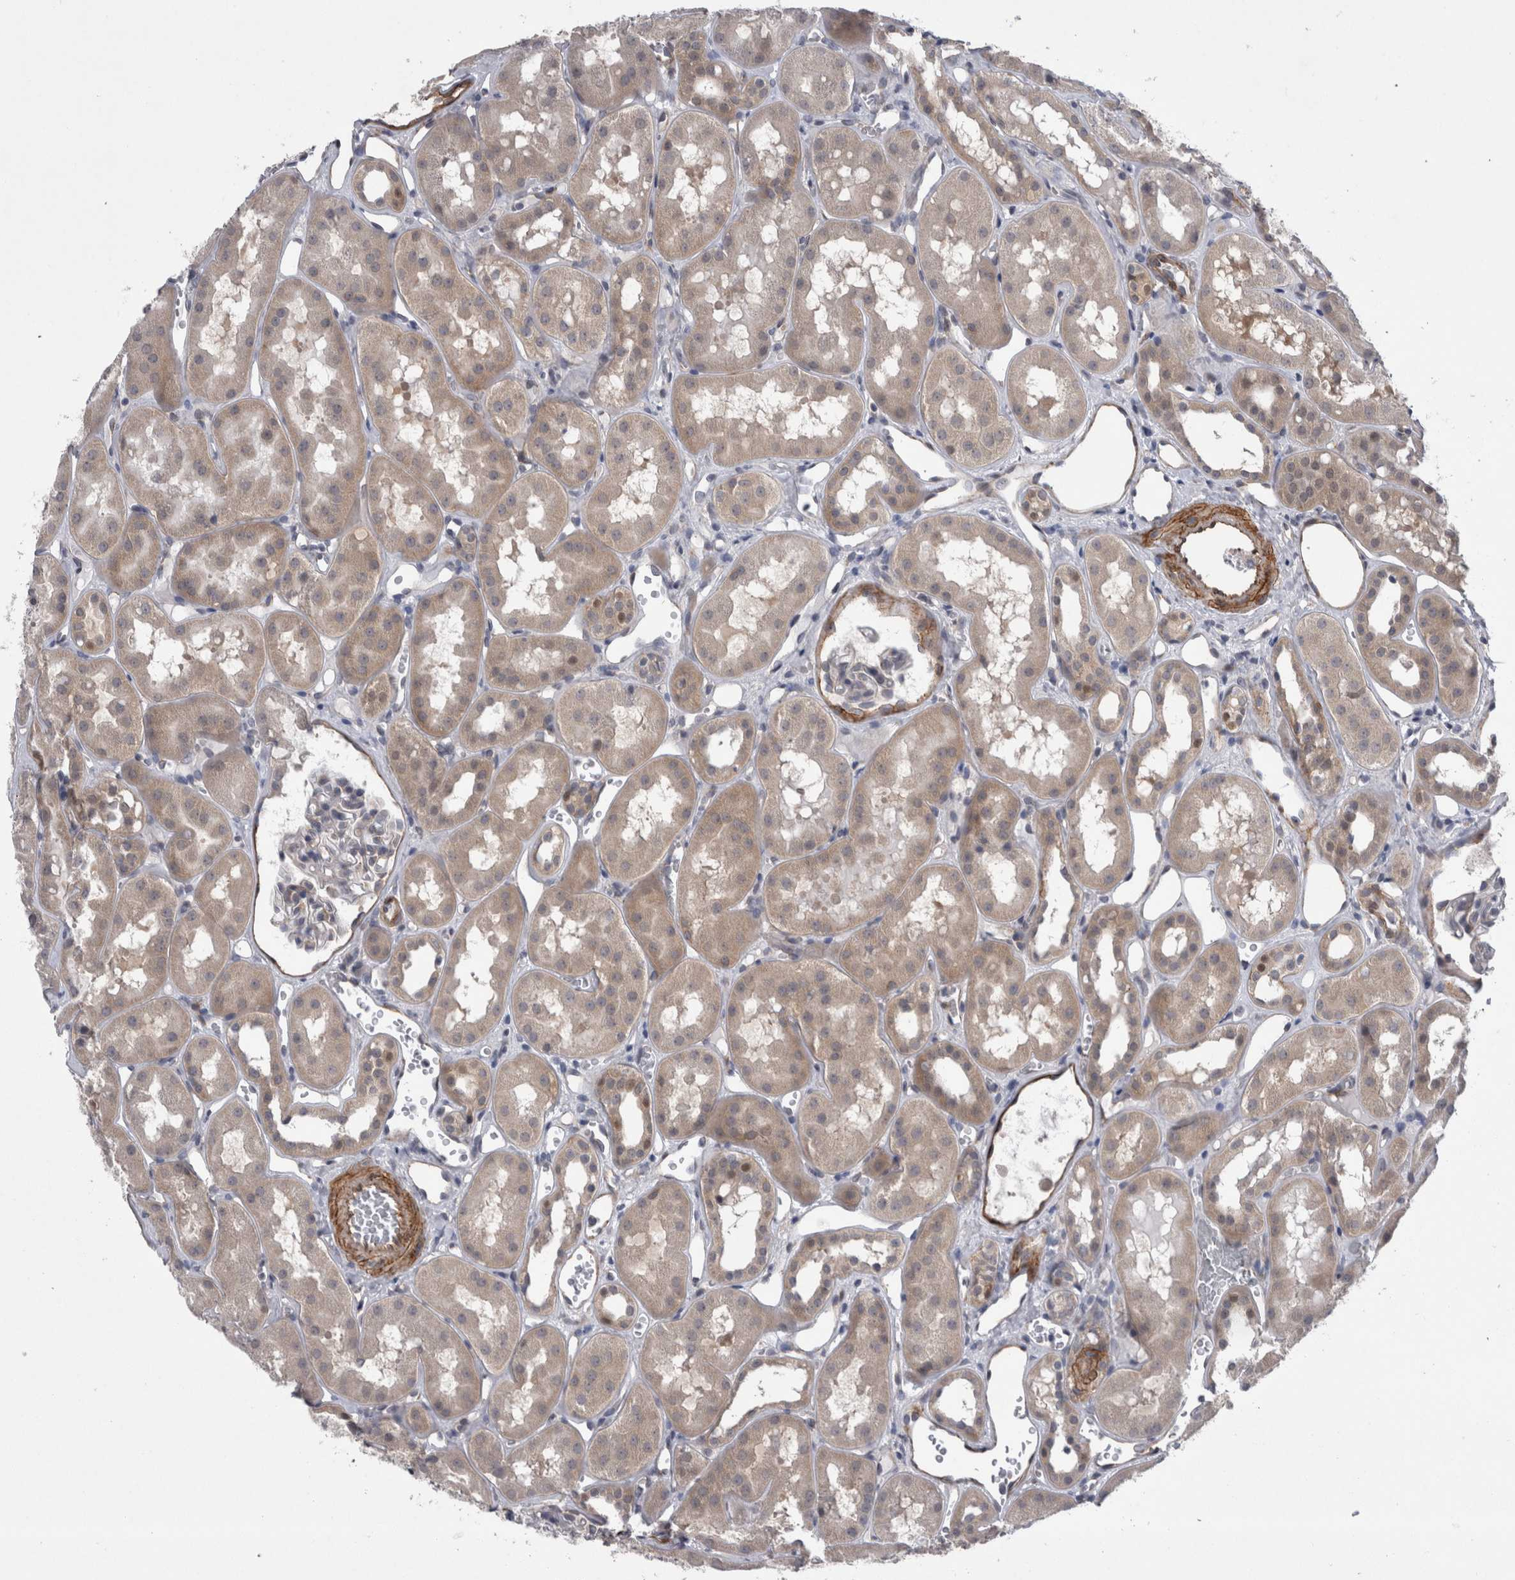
{"staining": {"intensity": "weak", "quantity": "<25%", "location": "cytoplasmic/membranous"}, "tissue": "kidney", "cell_type": "Cells in glomeruli", "image_type": "normal", "snomed": [{"axis": "morphology", "description": "Normal tissue, NOS"}, {"axis": "topography", "description": "Kidney"}], "caption": "A high-resolution image shows immunohistochemistry staining of unremarkable kidney, which shows no significant positivity in cells in glomeruli.", "gene": "DDX6", "patient": {"sex": "male", "age": 16}}